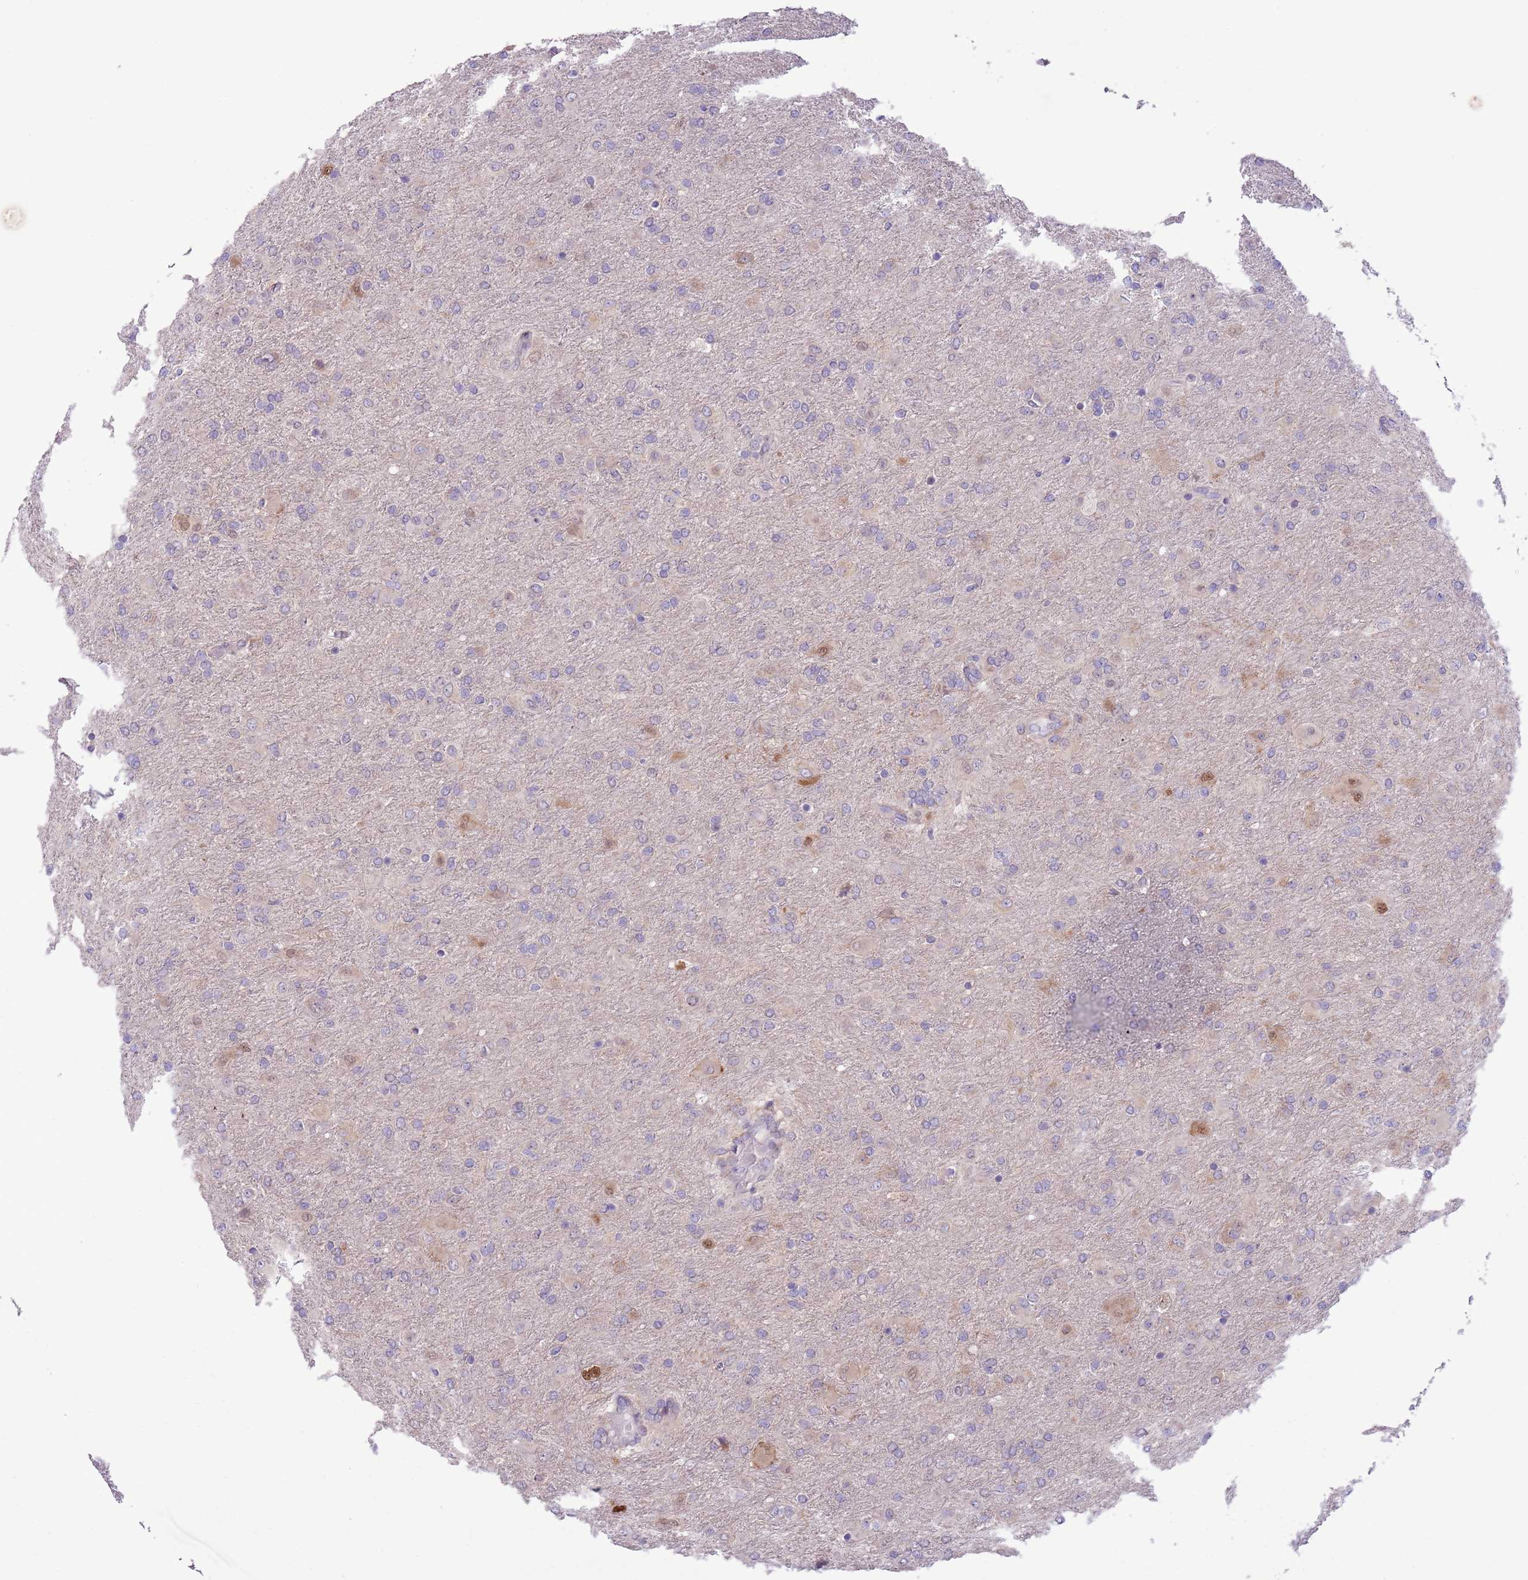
{"staining": {"intensity": "moderate", "quantity": "<25%", "location": "nuclear"}, "tissue": "glioma", "cell_type": "Tumor cells", "image_type": "cancer", "snomed": [{"axis": "morphology", "description": "Glioma, malignant, Low grade"}, {"axis": "topography", "description": "Brain"}], "caption": "The histopathology image exhibits immunohistochemical staining of malignant low-grade glioma. There is moderate nuclear expression is seen in approximately <25% of tumor cells.", "gene": "CCND2", "patient": {"sex": "male", "age": 65}}